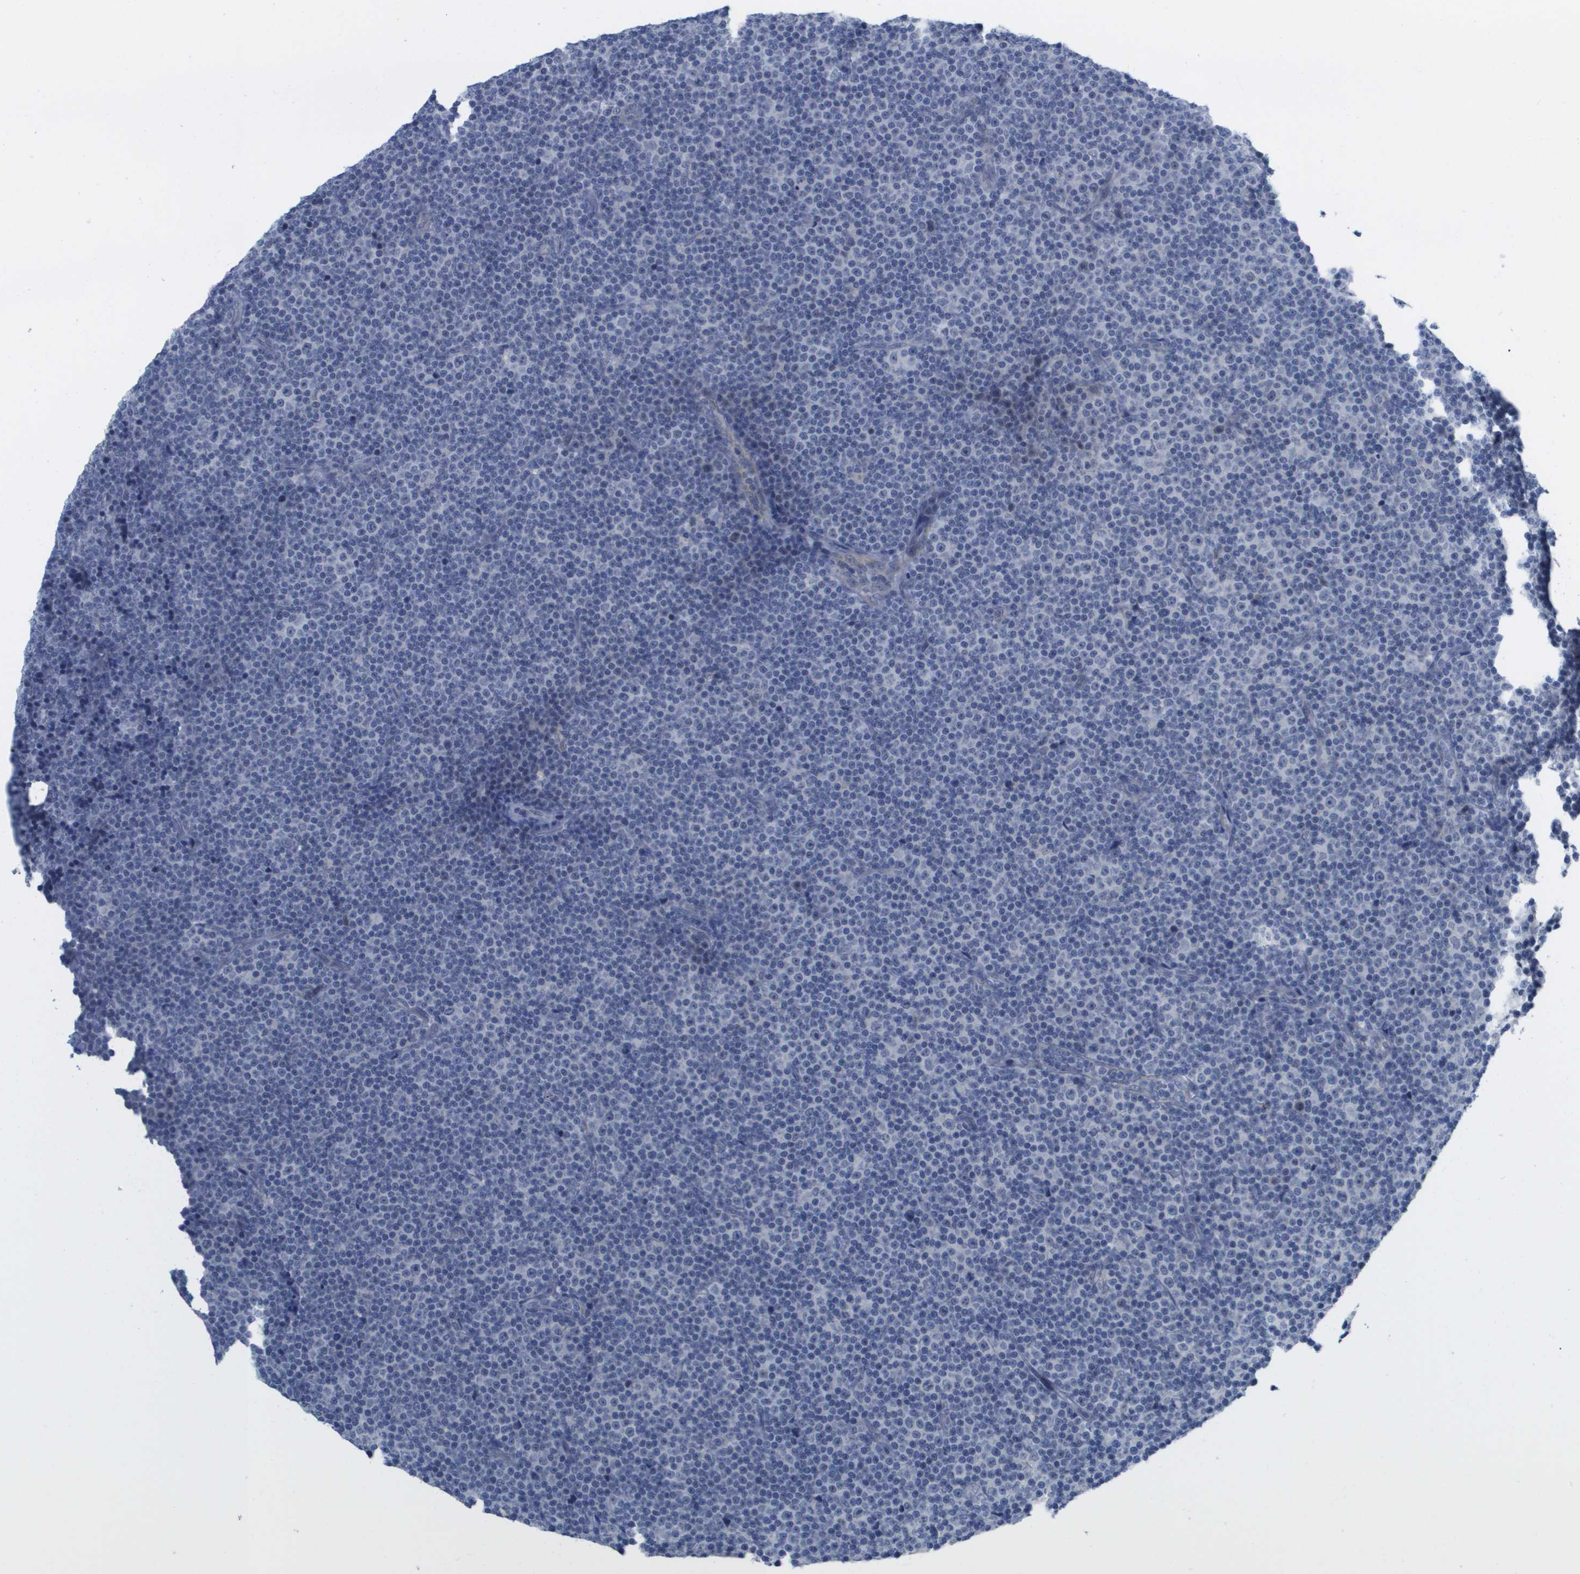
{"staining": {"intensity": "negative", "quantity": "none", "location": "none"}, "tissue": "lymphoma", "cell_type": "Tumor cells", "image_type": "cancer", "snomed": [{"axis": "morphology", "description": "Malignant lymphoma, non-Hodgkin's type, Low grade"}, {"axis": "topography", "description": "Lymph node"}], "caption": "Tumor cells show no significant positivity in malignant lymphoma, non-Hodgkin's type (low-grade).", "gene": "PDE4A", "patient": {"sex": "female", "age": 67}}